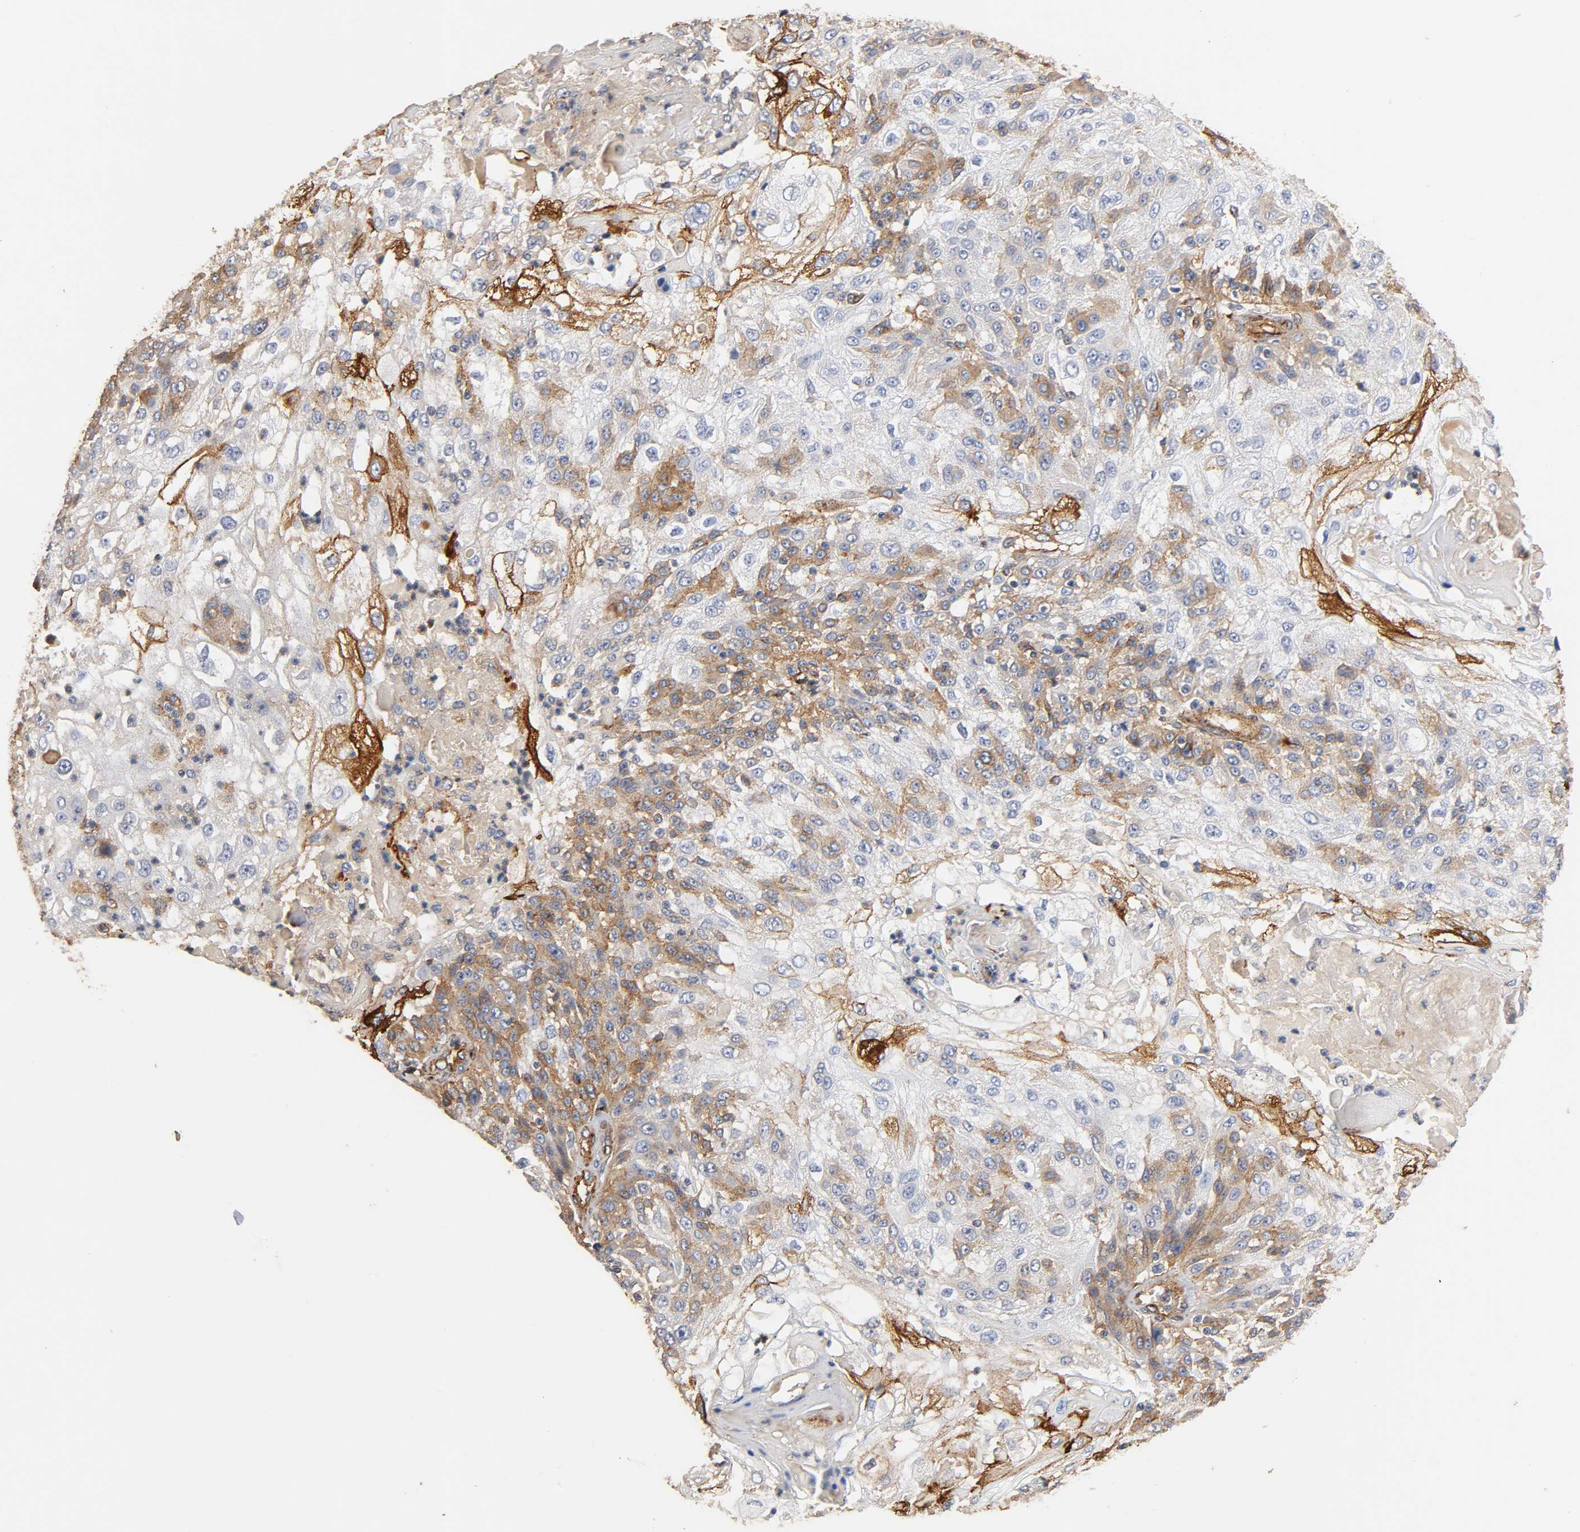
{"staining": {"intensity": "moderate", "quantity": "25%-75%", "location": "cytoplasmic/membranous"}, "tissue": "skin cancer", "cell_type": "Tumor cells", "image_type": "cancer", "snomed": [{"axis": "morphology", "description": "Normal tissue, NOS"}, {"axis": "morphology", "description": "Squamous cell carcinoma, NOS"}, {"axis": "topography", "description": "Skin"}], "caption": "High-power microscopy captured an immunohistochemistry (IHC) histopathology image of skin squamous cell carcinoma, revealing moderate cytoplasmic/membranous positivity in approximately 25%-75% of tumor cells.", "gene": "IFITM3", "patient": {"sex": "female", "age": 83}}